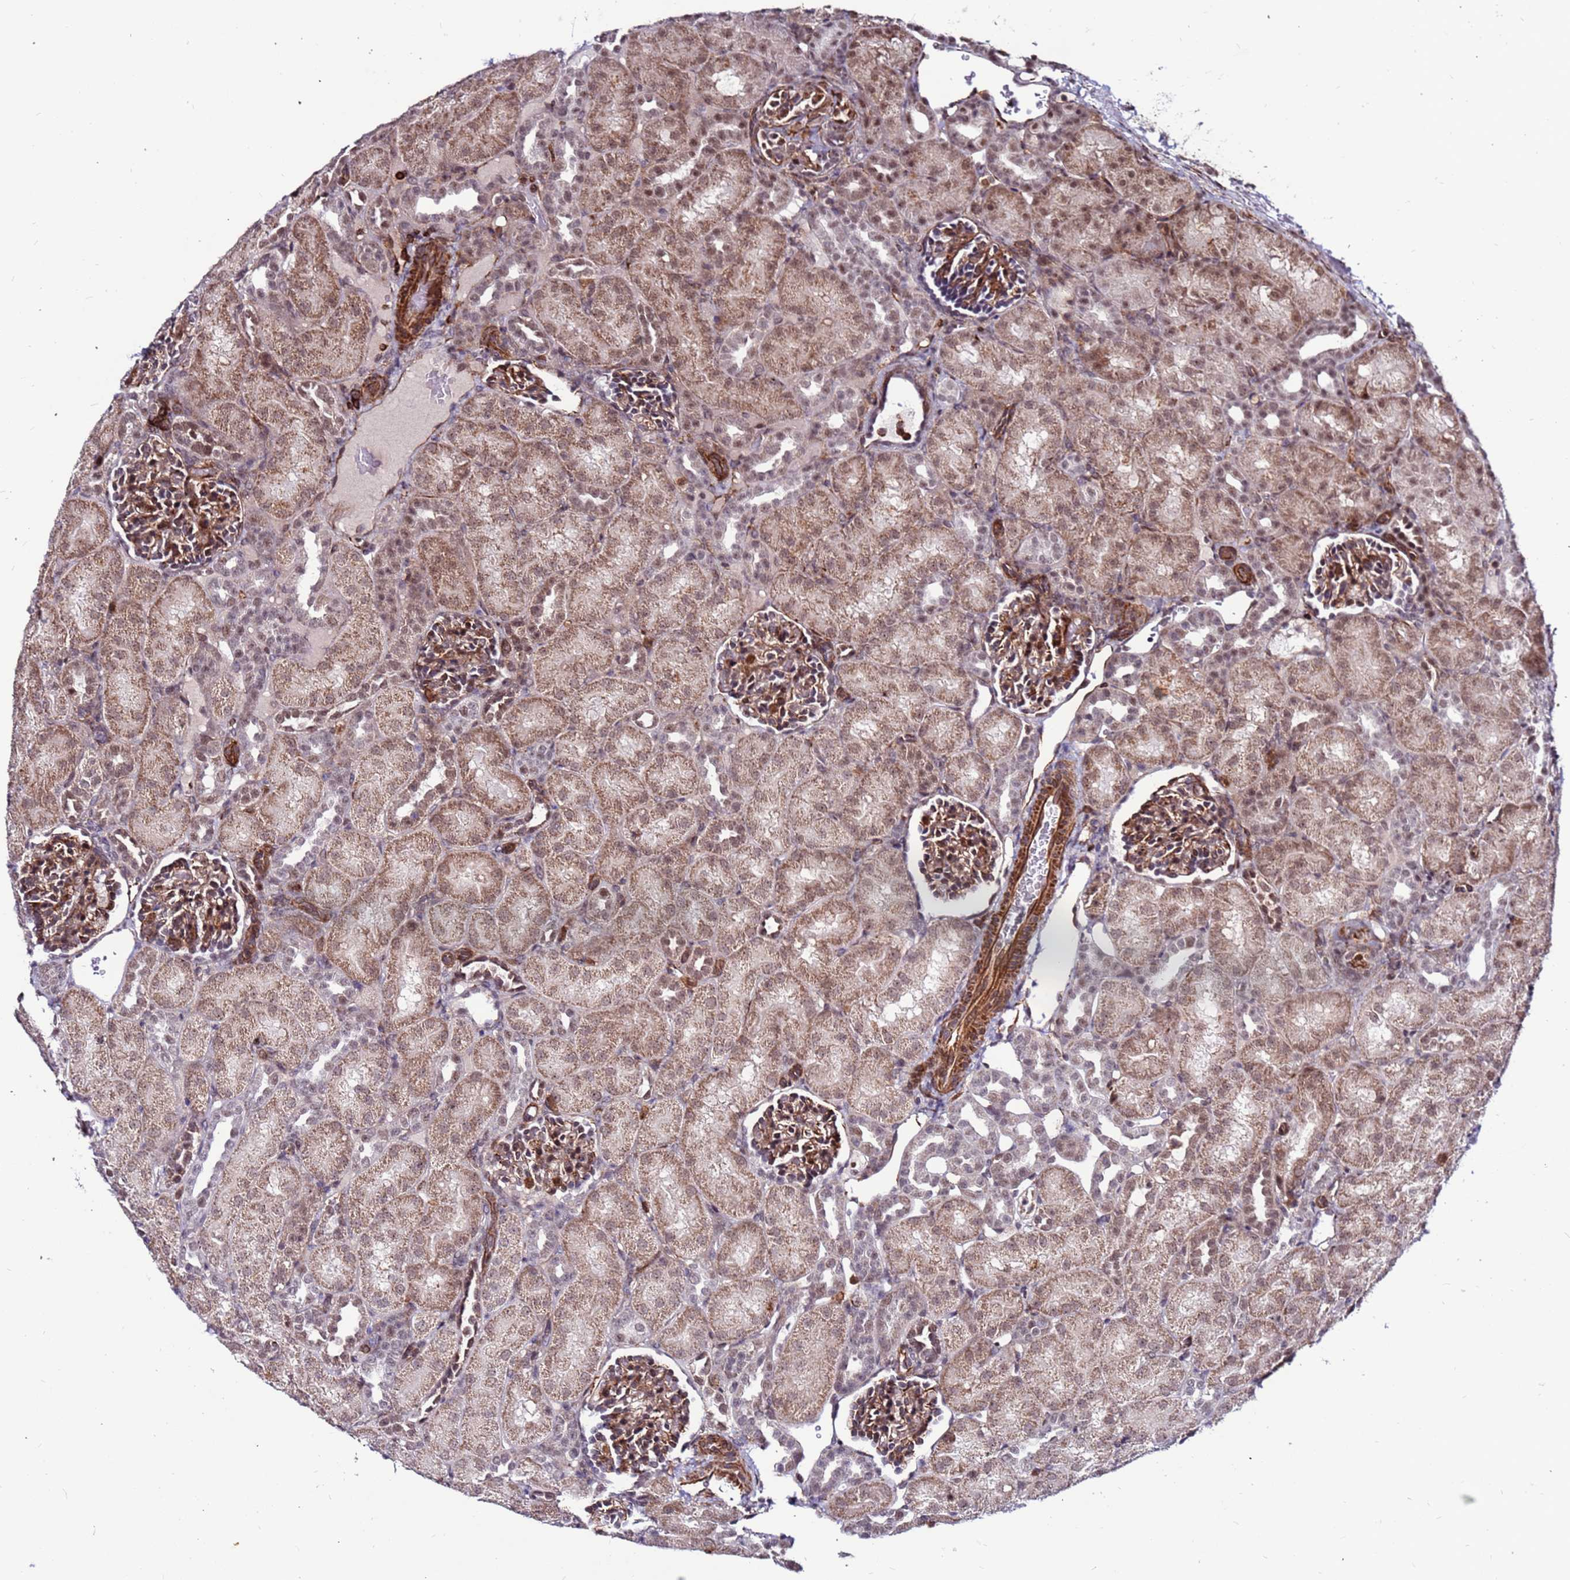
{"staining": {"intensity": "moderate", "quantity": ">75%", "location": "cytoplasmic/membranous,nuclear"}, "tissue": "kidney", "cell_type": "Cells in glomeruli", "image_type": "normal", "snomed": [{"axis": "morphology", "description": "Normal tissue, NOS"}, {"axis": "topography", "description": "Kidney"}], "caption": "A medium amount of moderate cytoplasmic/membranous,nuclear staining is seen in approximately >75% of cells in glomeruli in unremarkable kidney. The staining was performed using DAB (3,3'-diaminobenzidine), with brown indicating positive protein expression. Nuclei are stained blue with hematoxylin.", "gene": "CLK3", "patient": {"sex": "male", "age": 1}}